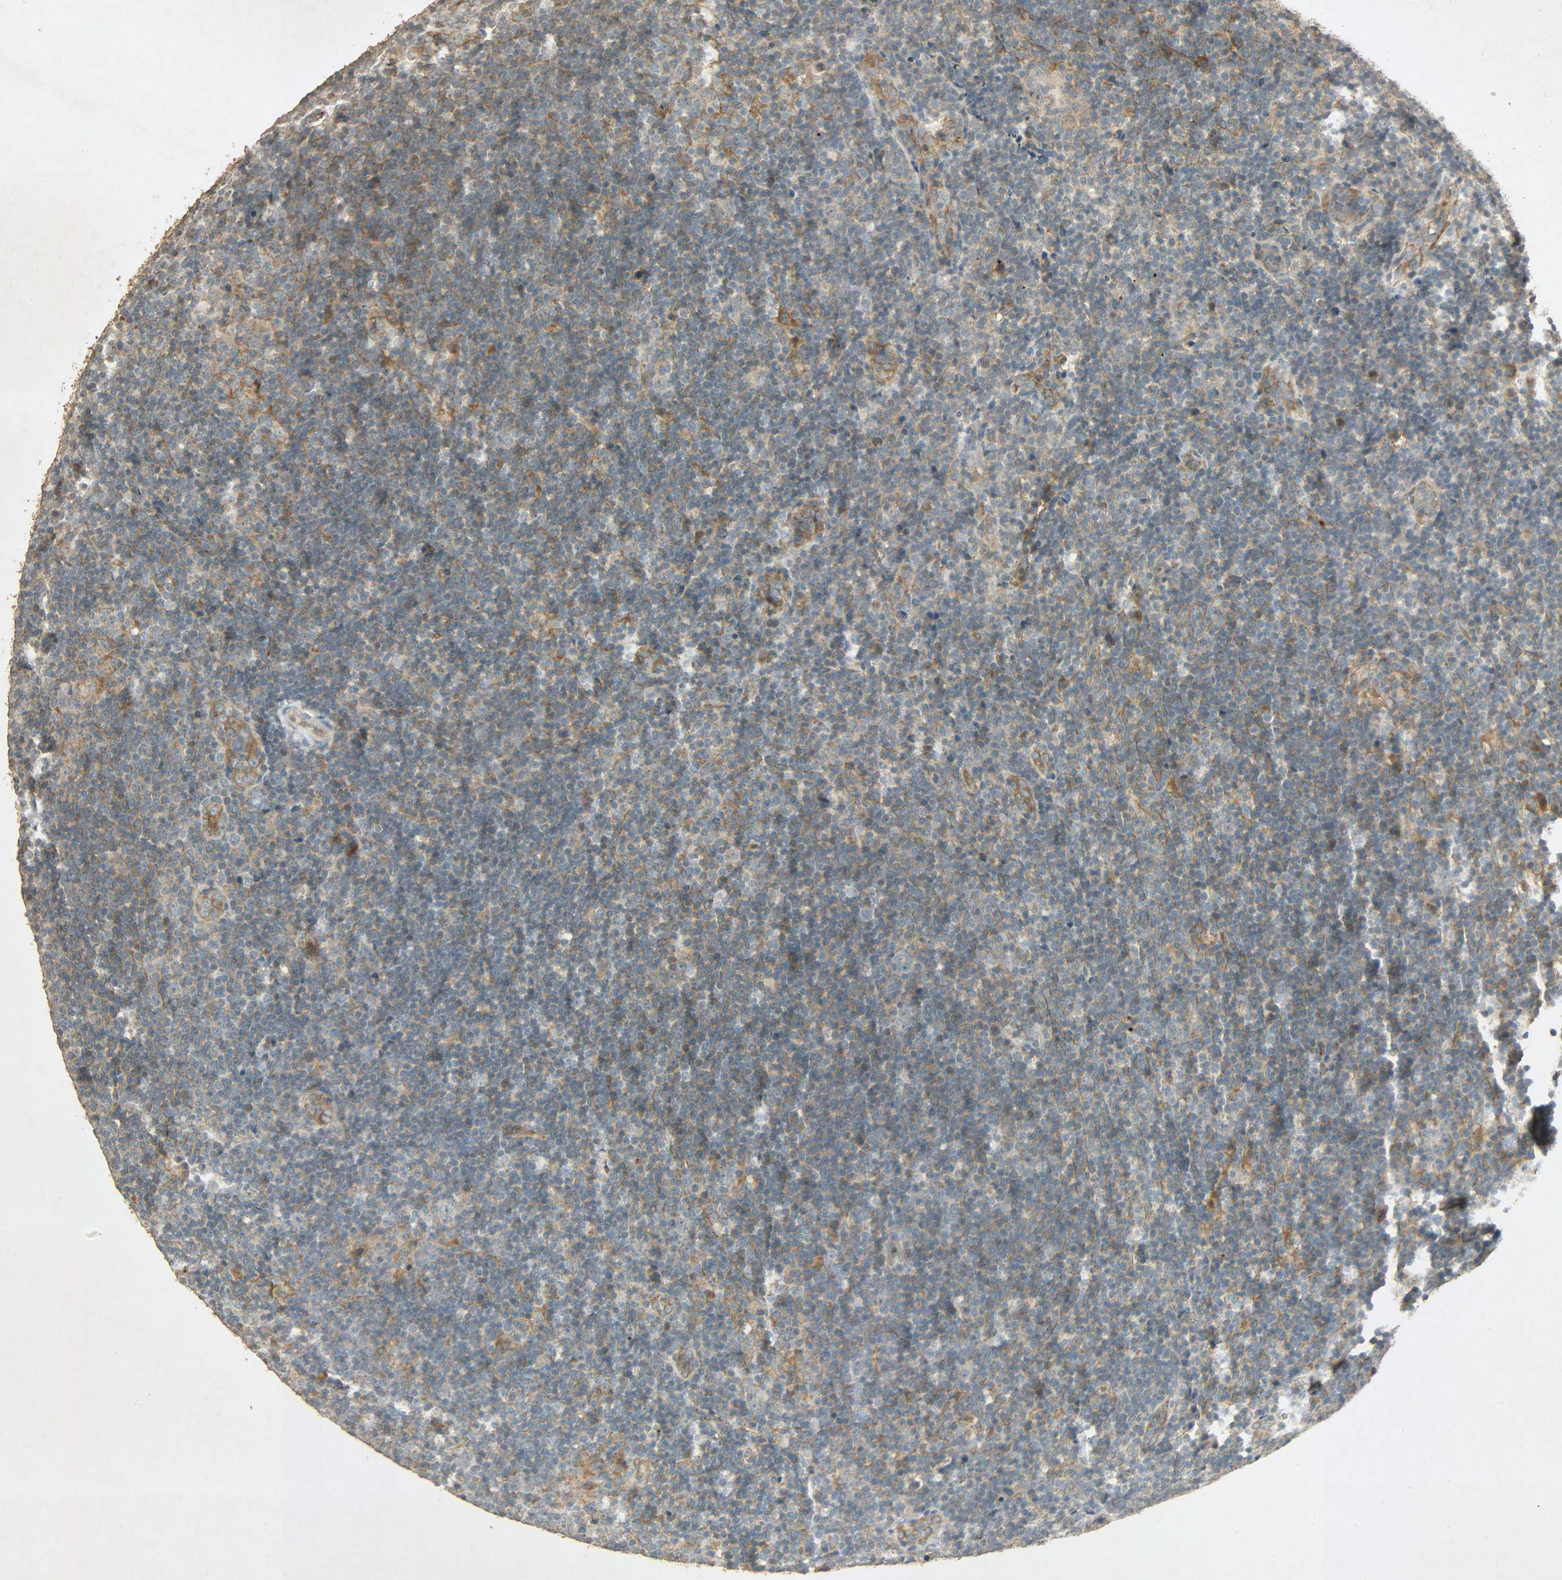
{"staining": {"intensity": "weak", "quantity": ">75%", "location": "cytoplasmic/membranous"}, "tissue": "lymphoma", "cell_type": "Tumor cells", "image_type": "cancer", "snomed": [{"axis": "morphology", "description": "Hodgkin's disease, NOS"}, {"axis": "topography", "description": "Lymph node"}], "caption": "Protein expression by immunohistochemistry exhibits weak cytoplasmic/membranous staining in approximately >75% of tumor cells in lymphoma.", "gene": "ATP2B1", "patient": {"sex": "female", "age": 57}}